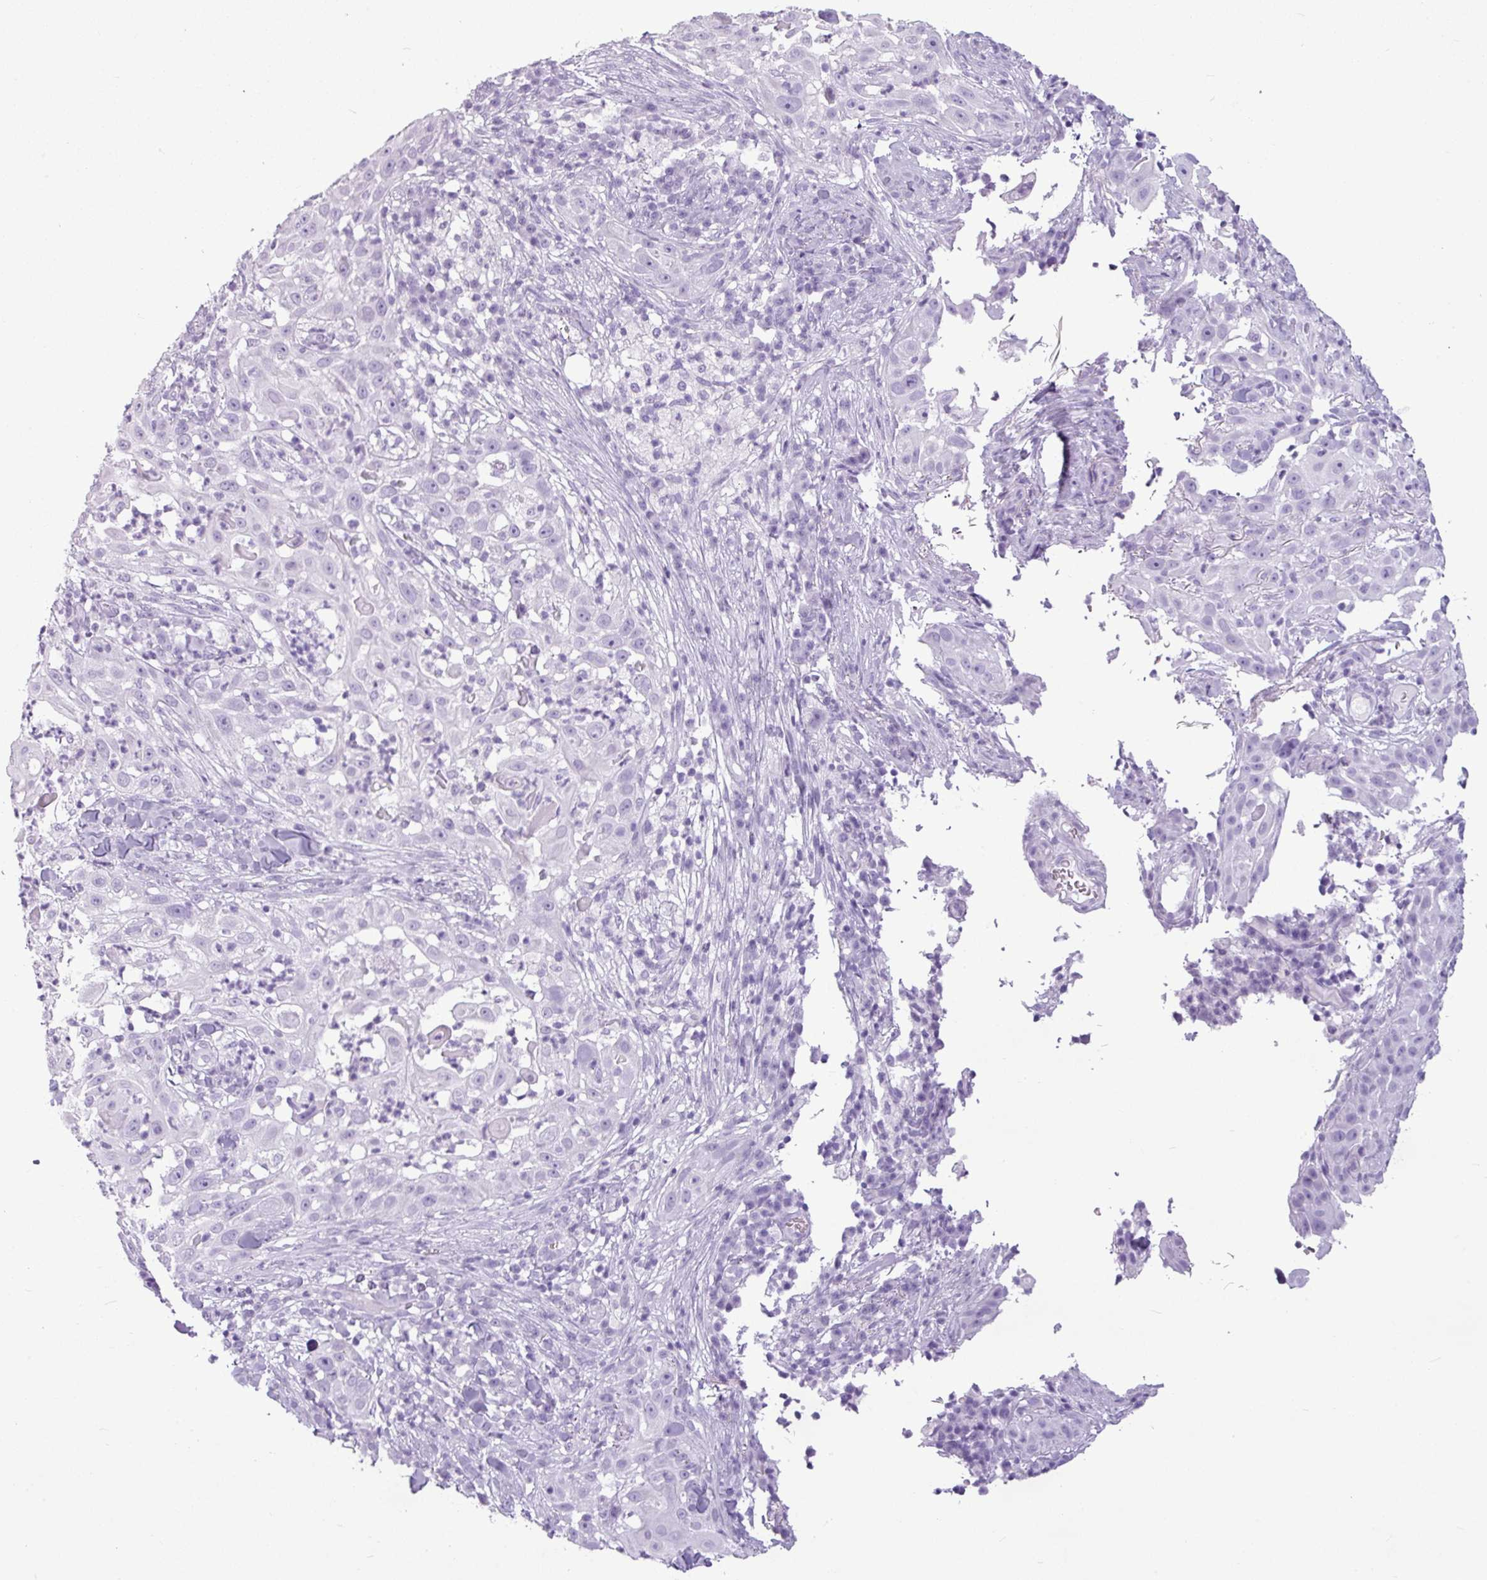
{"staining": {"intensity": "negative", "quantity": "none", "location": "none"}, "tissue": "skin cancer", "cell_type": "Tumor cells", "image_type": "cancer", "snomed": [{"axis": "morphology", "description": "Squamous cell carcinoma, NOS"}, {"axis": "topography", "description": "Skin"}], "caption": "Tumor cells are negative for brown protein staining in skin cancer (squamous cell carcinoma).", "gene": "AMY1B", "patient": {"sex": "female", "age": 44}}